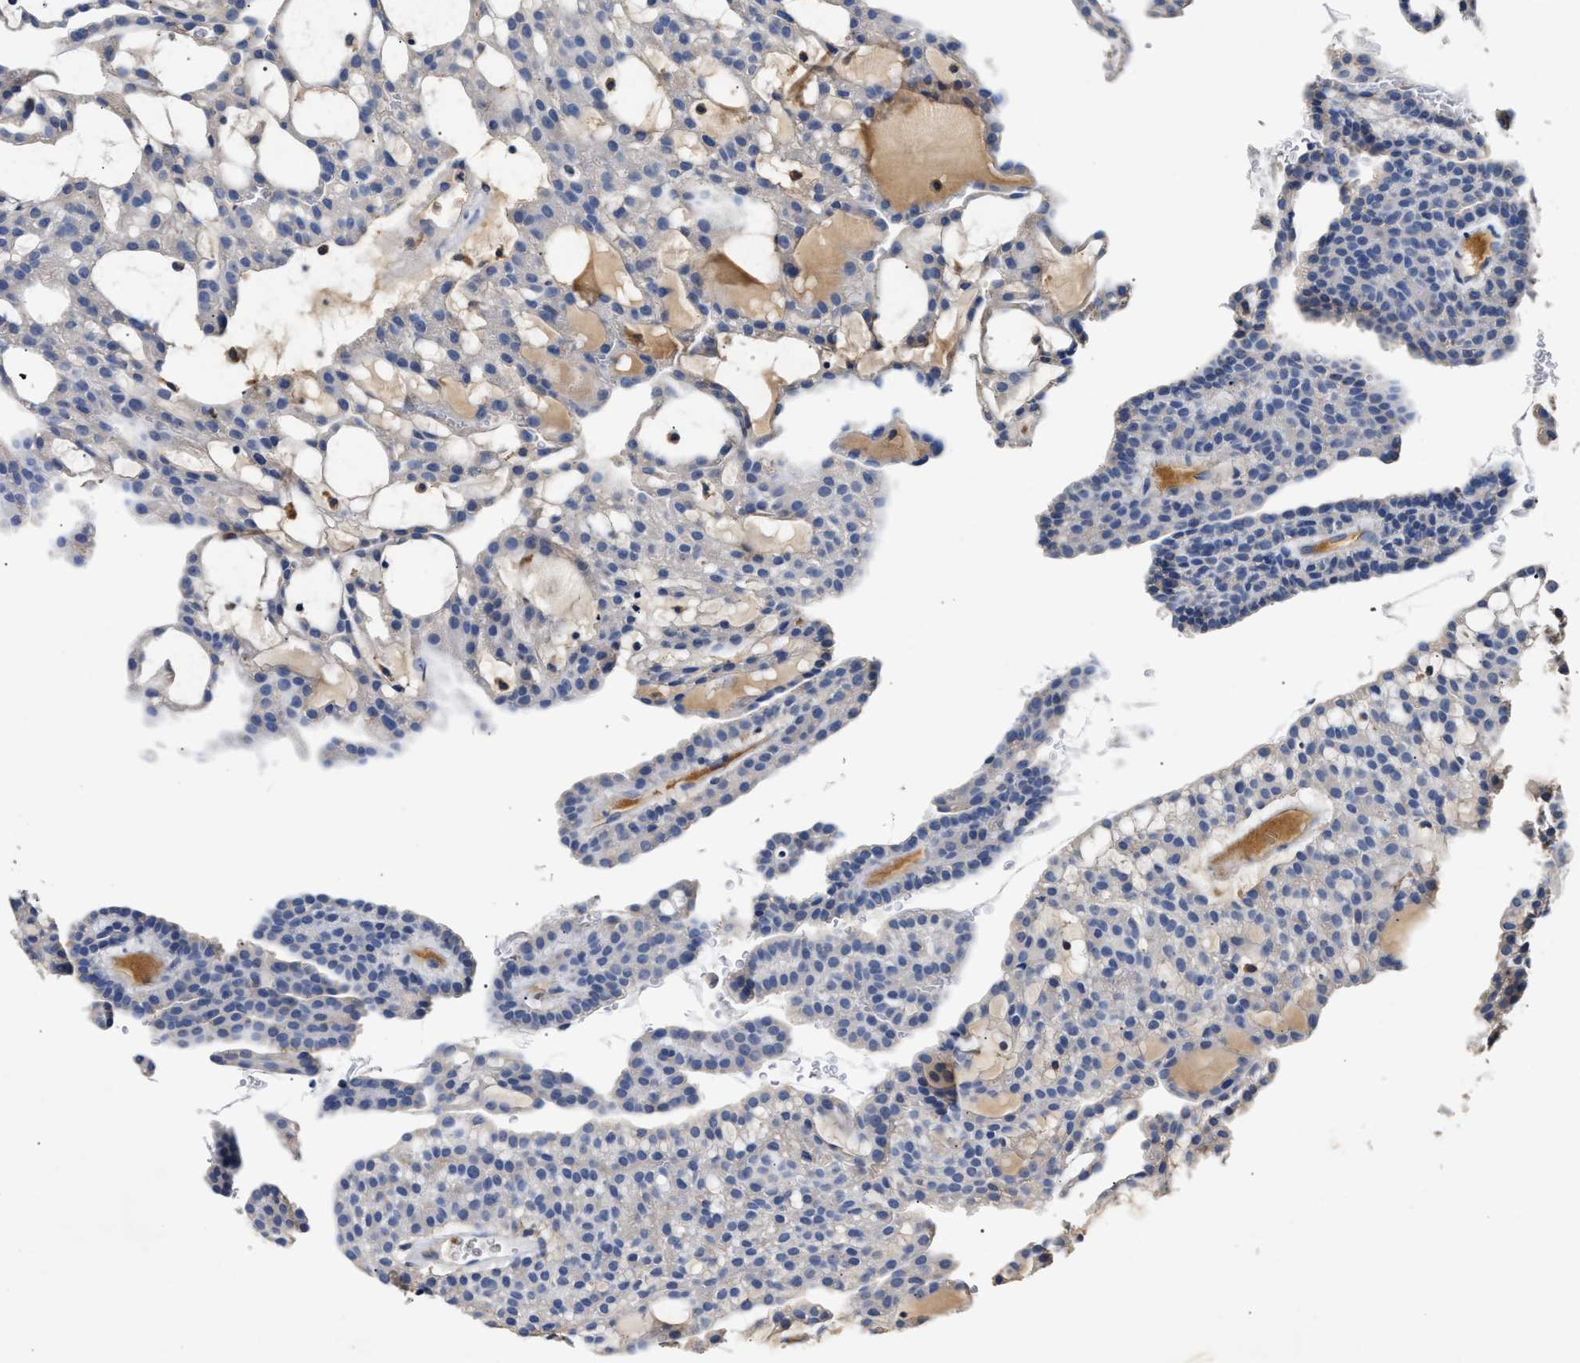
{"staining": {"intensity": "negative", "quantity": "none", "location": "none"}, "tissue": "renal cancer", "cell_type": "Tumor cells", "image_type": "cancer", "snomed": [{"axis": "morphology", "description": "Adenocarcinoma, NOS"}, {"axis": "topography", "description": "Kidney"}], "caption": "Image shows no significant protein positivity in tumor cells of renal cancer (adenocarcinoma). (Stains: DAB immunohistochemistry with hematoxylin counter stain, Microscopy: brightfield microscopy at high magnification).", "gene": "SLCO2B1", "patient": {"sex": "male", "age": 63}}